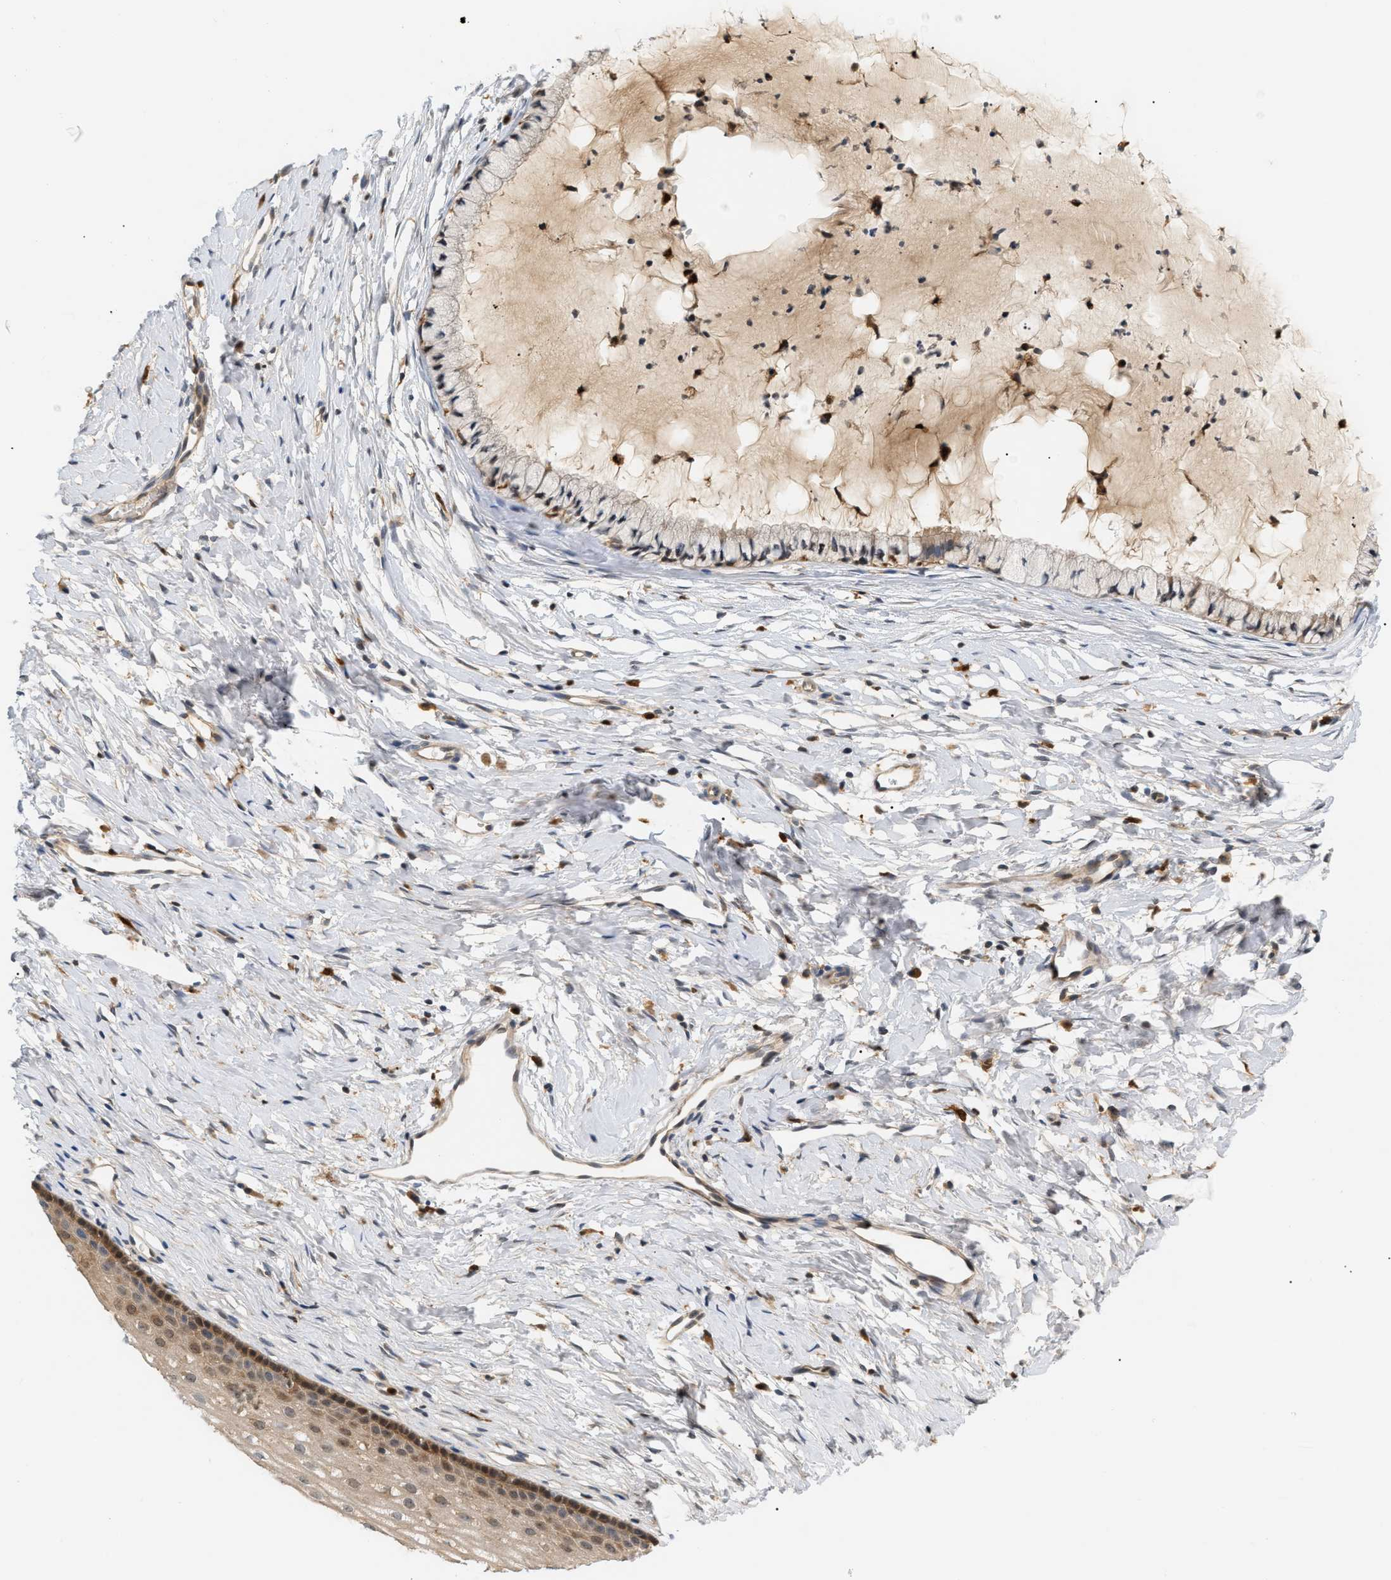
{"staining": {"intensity": "moderate", "quantity": ">75%", "location": "cytoplasmic/membranous"}, "tissue": "cervix", "cell_type": "Glandular cells", "image_type": "normal", "snomed": [{"axis": "morphology", "description": "Normal tissue, NOS"}, {"axis": "topography", "description": "Cervix"}], "caption": "Protein staining reveals moderate cytoplasmic/membranous expression in approximately >75% of glandular cells in benign cervix. The protein of interest is stained brown, and the nuclei are stained in blue (DAB (3,3'-diaminobenzidine) IHC with brightfield microscopy, high magnification).", "gene": "PYCARD", "patient": {"sex": "female", "age": 46}}